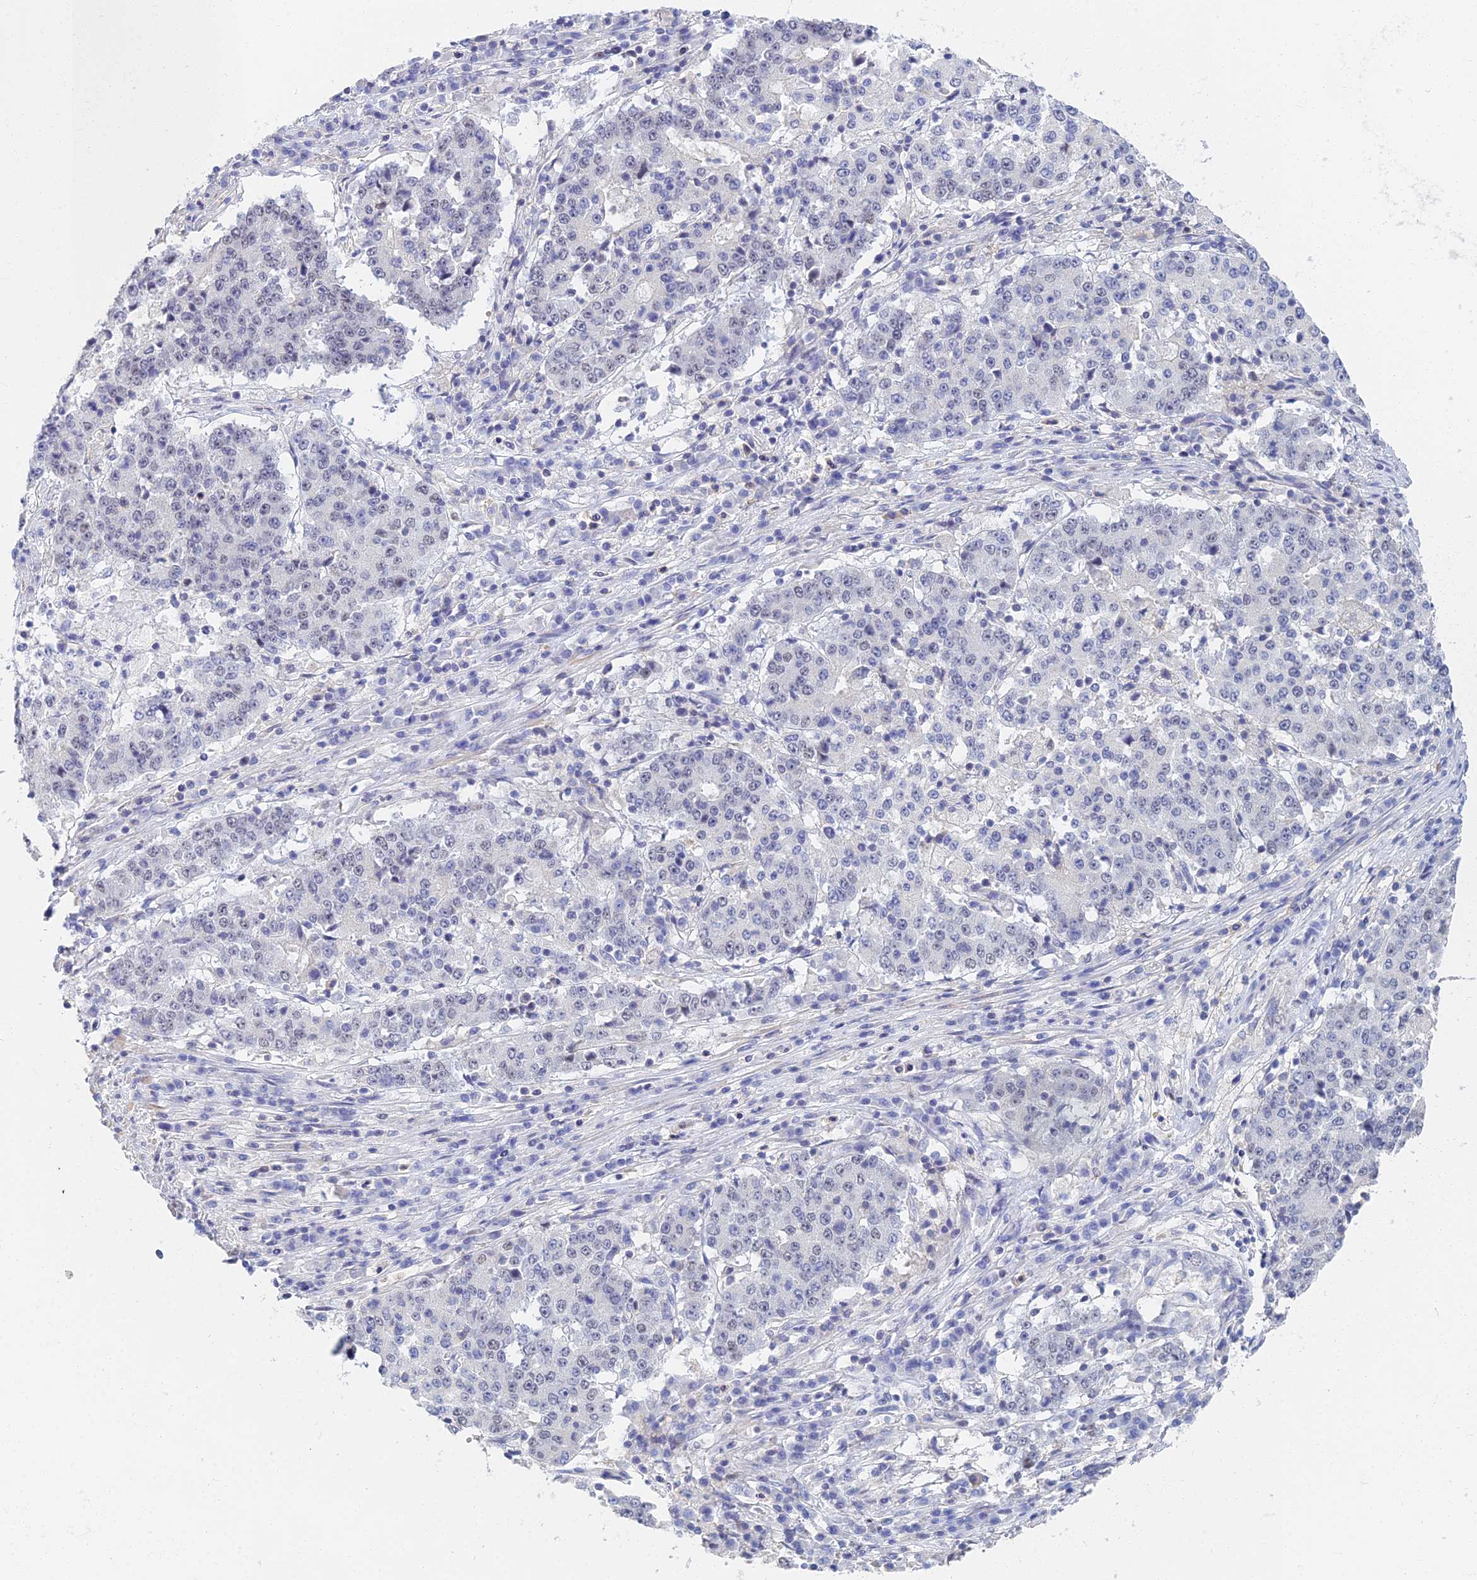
{"staining": {"intensity": "negative", "quantity": "none", "location": "none"}, "tissue": "stomach cancer", "cell_type": "Tumor cells", "image_type": "cancer", "snomed": [{"axis": "morphology", "description": "Adenocarcinoma, NOS"}, {"axis": "topography", "description": "Stomach"}], "caption": "Tumor cells are negative for protein expression in human adenocarcinoma (stomach).", "gene": "MCM2", "patient": {"sex": "male", "age": 59}}